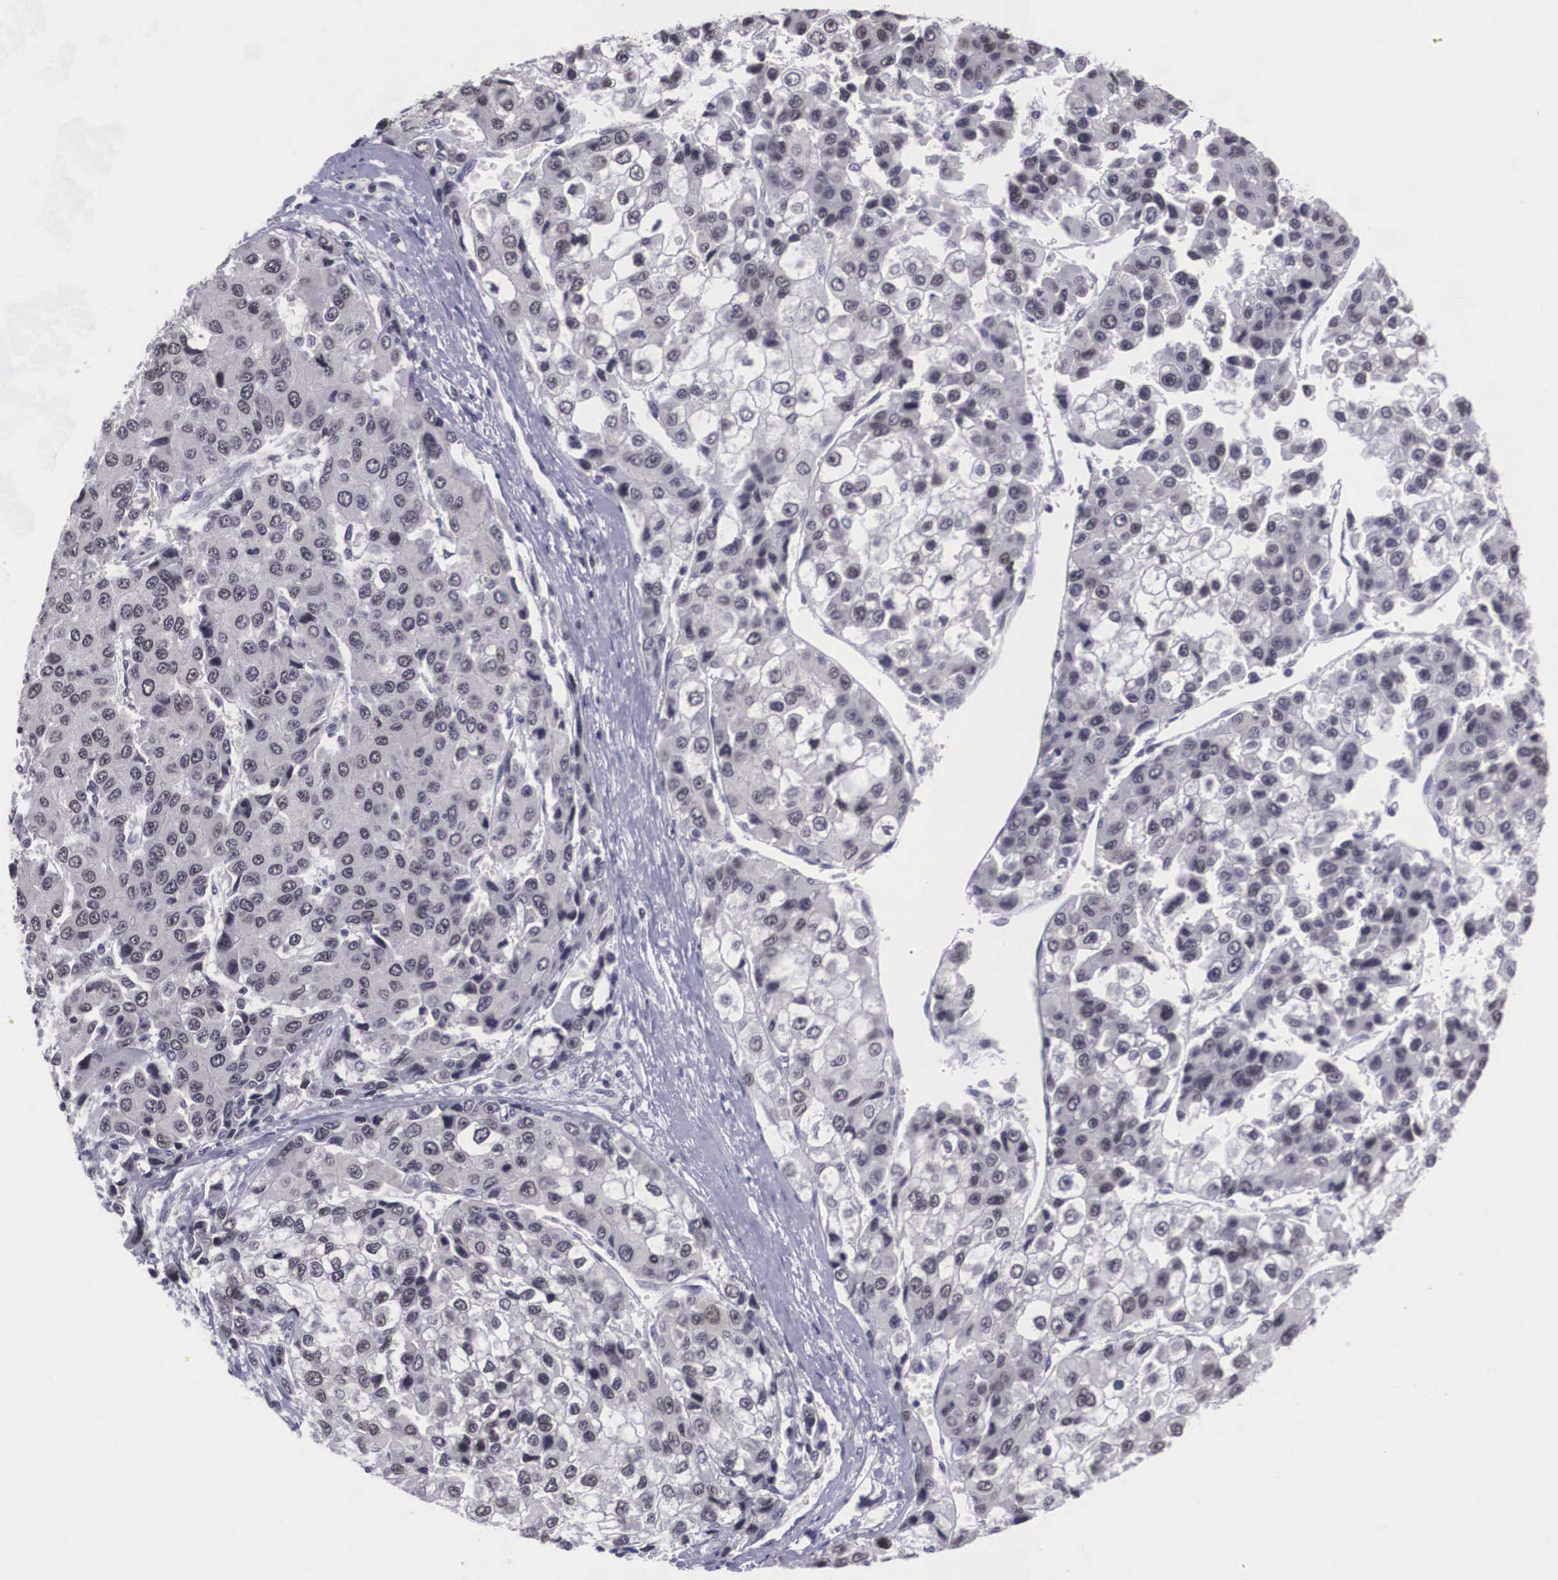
{"staining": {"intensity": "negative", "quantity": "none", "location": "none"}, "tissue": "liver cancer", "cell_type": "Tumor cells", "image_type": "cancer", "snomed": [{"axis": "morphology", "description": "Carcinoma, Hepatocellular, NOS"}, {"axis": "topography", "description": "Liver"}], "caption": "The micrograph reveals no significant positivity in tumor cells of hepatocellular carcinoma (liver). (DAB immunohistochemistry (IHC) visualized using brightfield microscopy, high magnification).", "gene": "ZNF275", "patient": {"sex": "female", "age": 66}}